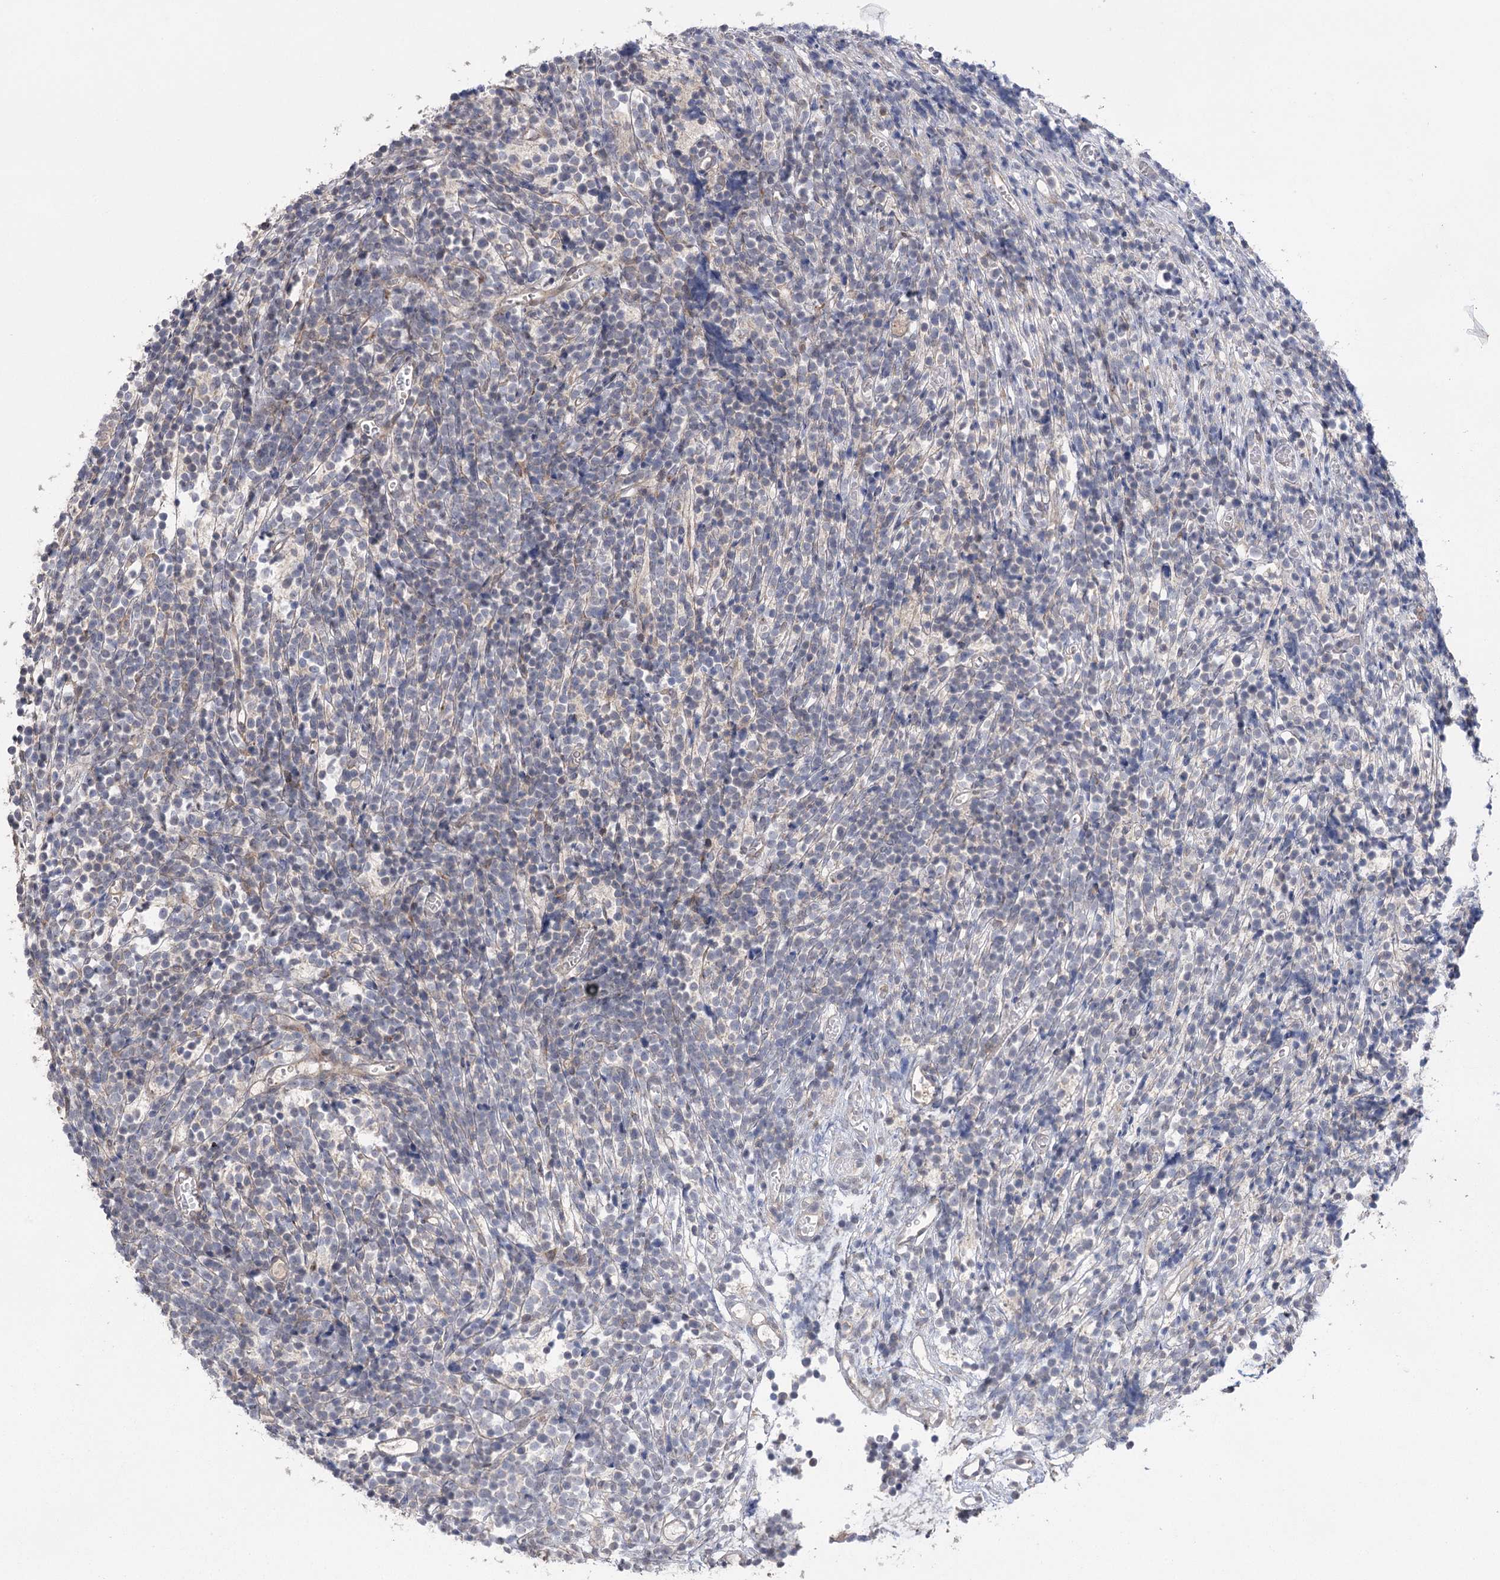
{"staining": {"intensity": "negative", "quantity": "none", "location": "none"}, "tissue": "glioma", "cell_type": "Tumor cells", "image_type": "cancer", "snomed": [{"axis": "morphology", "description": "Glioma, malignant, Low grade"}, {"axis": "topography", "description": "Brain"}], "caption": "High power microscopy micrograph of an IHC micrograph of glioma, revealing no significant positivity in tumor cells.", "gene": "KCNN2", "patient": {"sex": "female", "age": 1}}